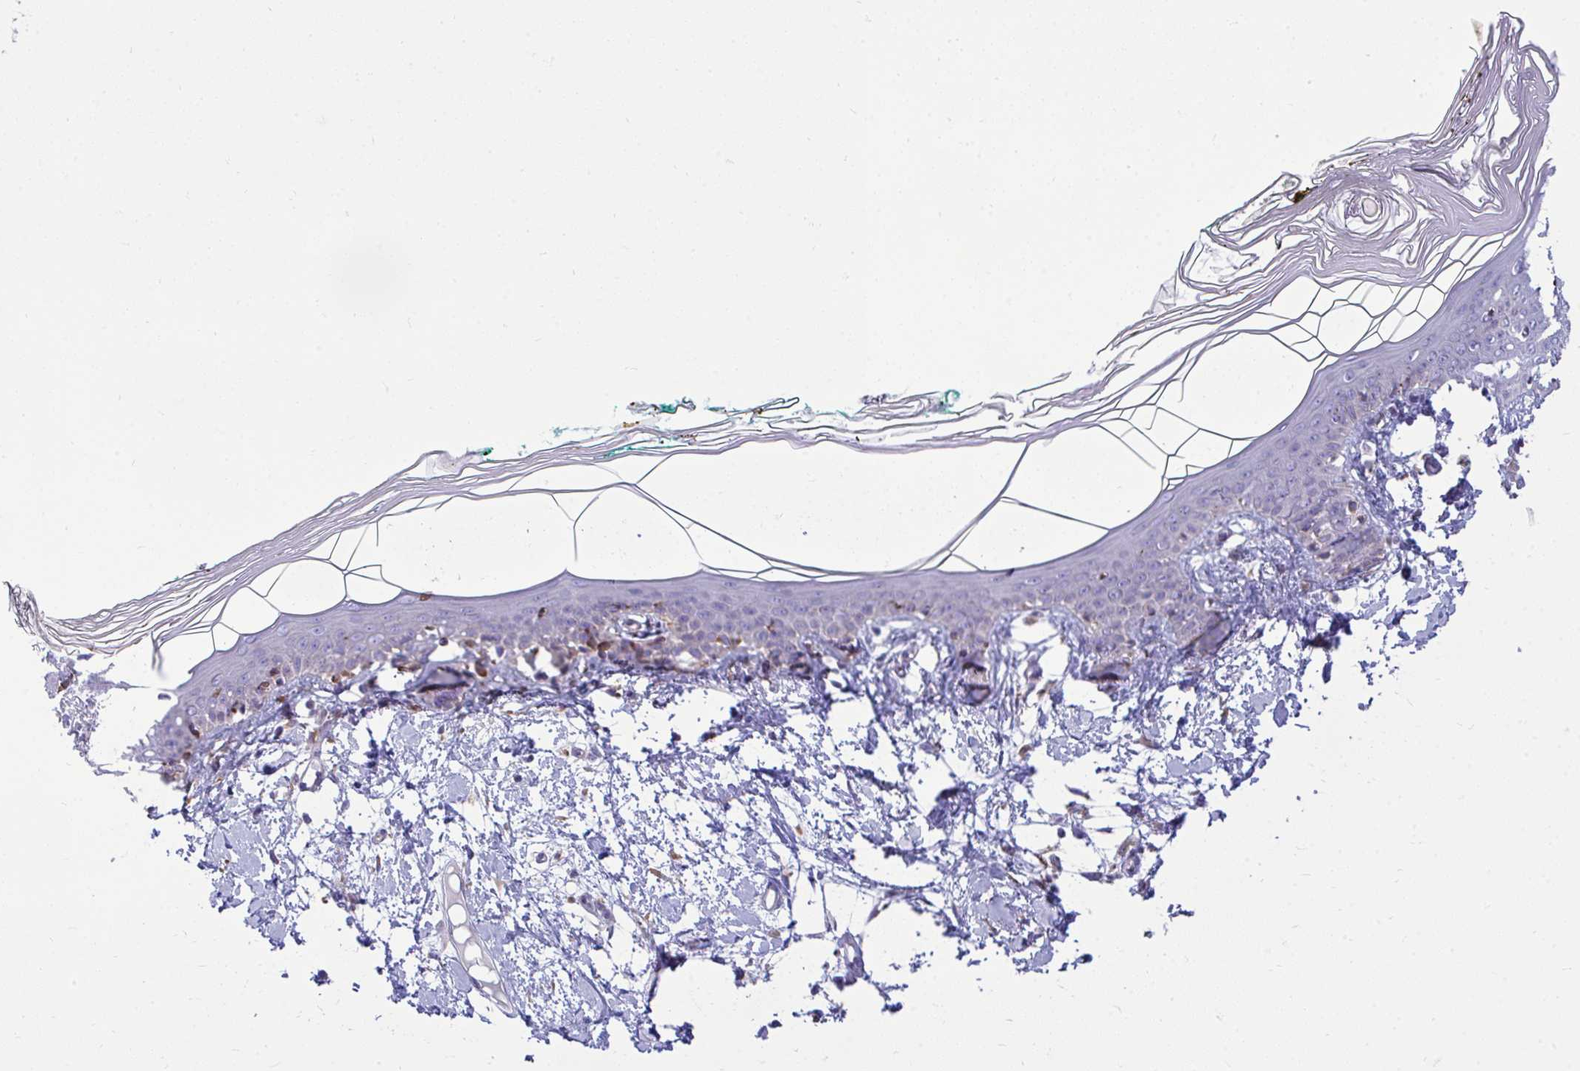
{"staining": {"intensity": "negative", "quantity": "none", "location": "none"}, "tissue": "skin", "cell_type": "Fibroblasts", "image_type": "normal", "snomed": [{"axis": "morphology", "description": "Normal tissue, NOS"}, {"axis": "topography", "description": "Skin"}], "caption": "Fibroblasts are negative for brown protein staining in normal skin. (Brightfield microscopy of DAB immunohistochemistry (IHC) at high magnification).", "gene": "PIGK", "patient": {"sex": "female", "age": 34}}